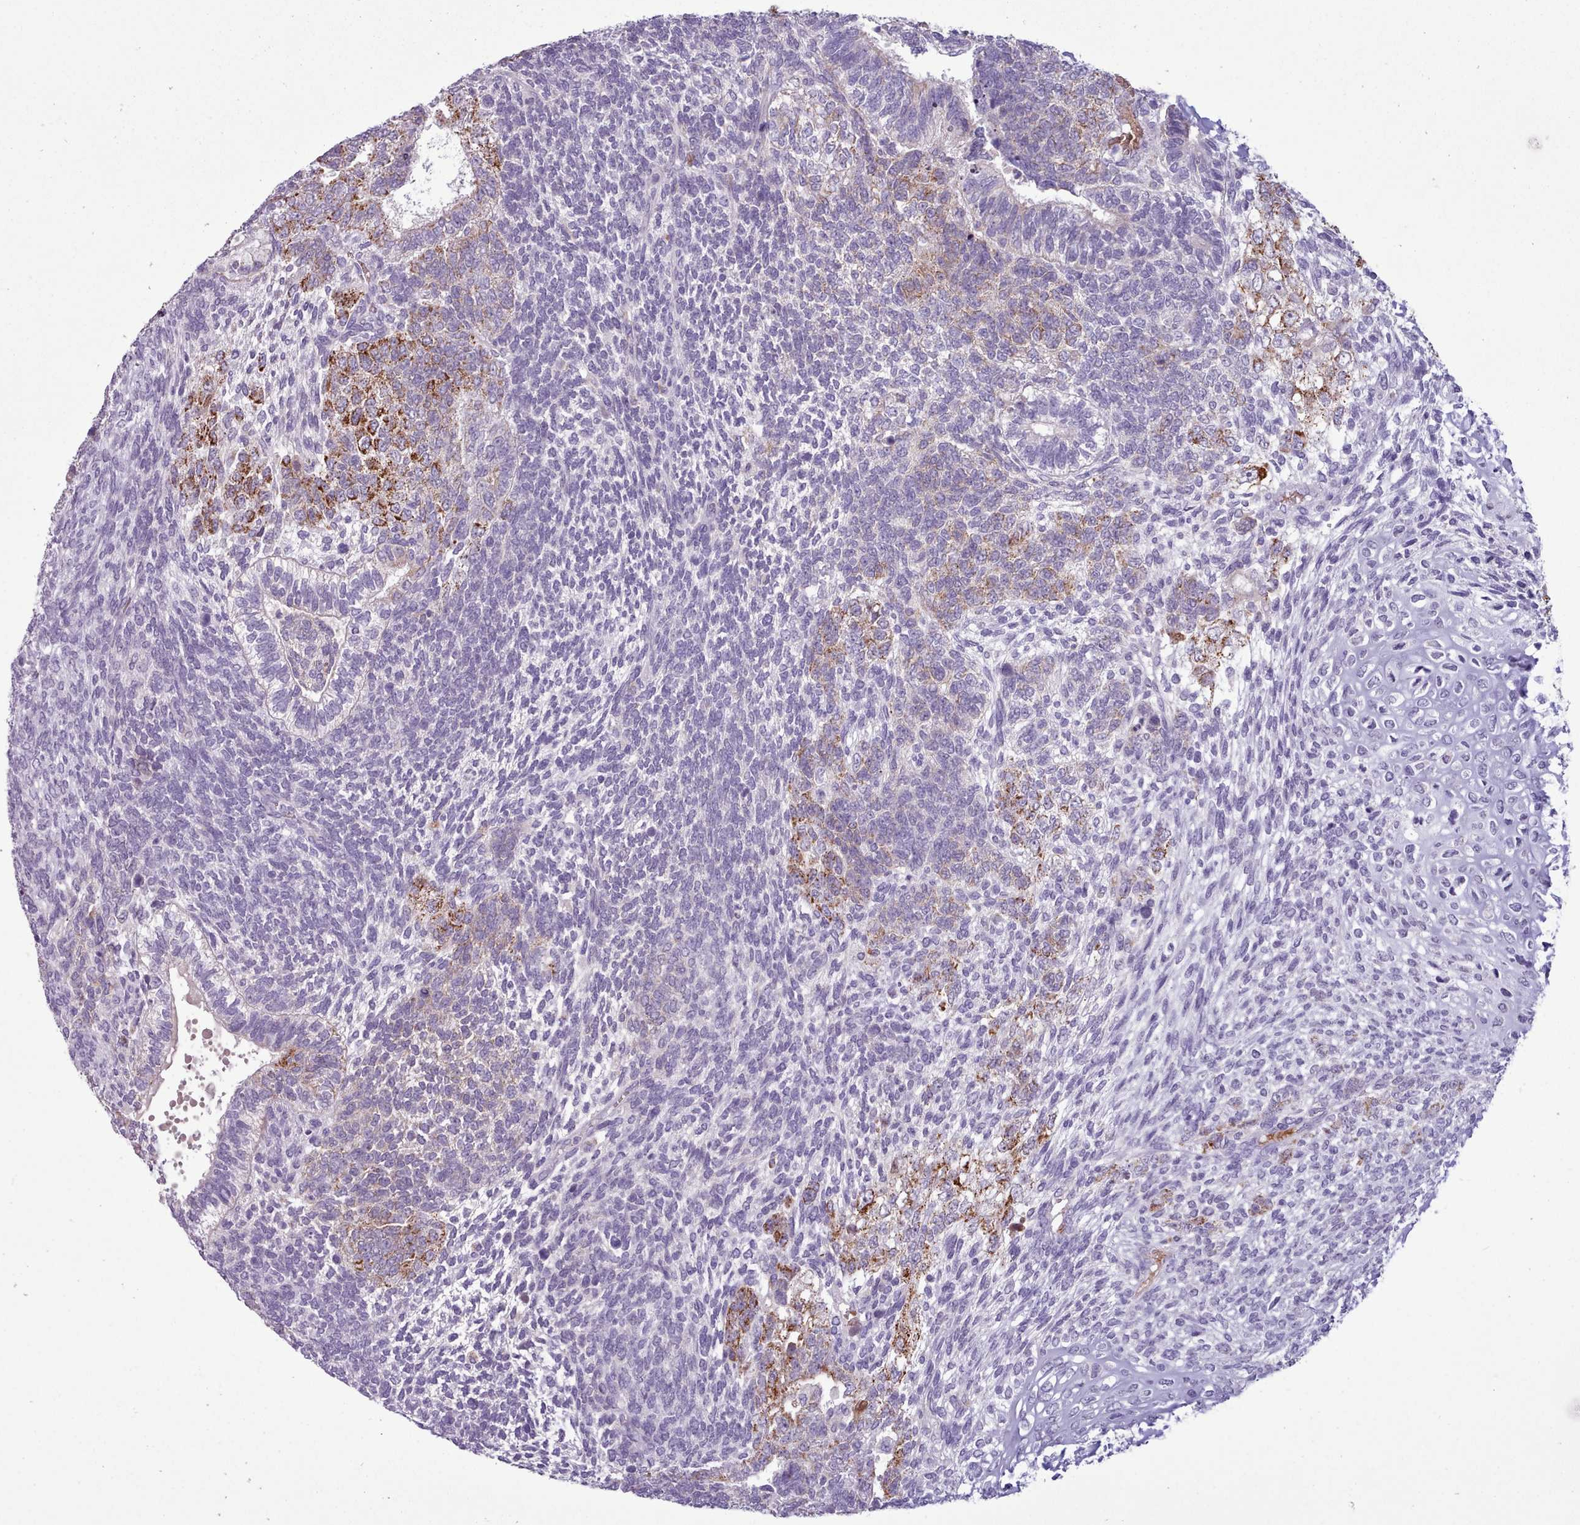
{"staining": {"intensity": "moderate", "quantity": "25%-75%", "location": "cytoplasmic/membranous"}, "tissue": "testis cancer", "cell_type": "Tumor cells", "image_type": "cancer", "snomed": [{"axis": "morphology", "description": "Carcinoma, Embryonal, NOS"}, {"axis": "topography", "description": "Testis"}], "caption": "Brown immunohistochemical staining in testis cancer displays moderate cytoplasmic/membranous expression in approximately 25%-75% of tumor cells. (DAB (3,3'-diaminobenzidine) IHC with brightfield microscopy, high magnification).", "gene": "AK4", "patient": {"sex": "male", "age": 23}}